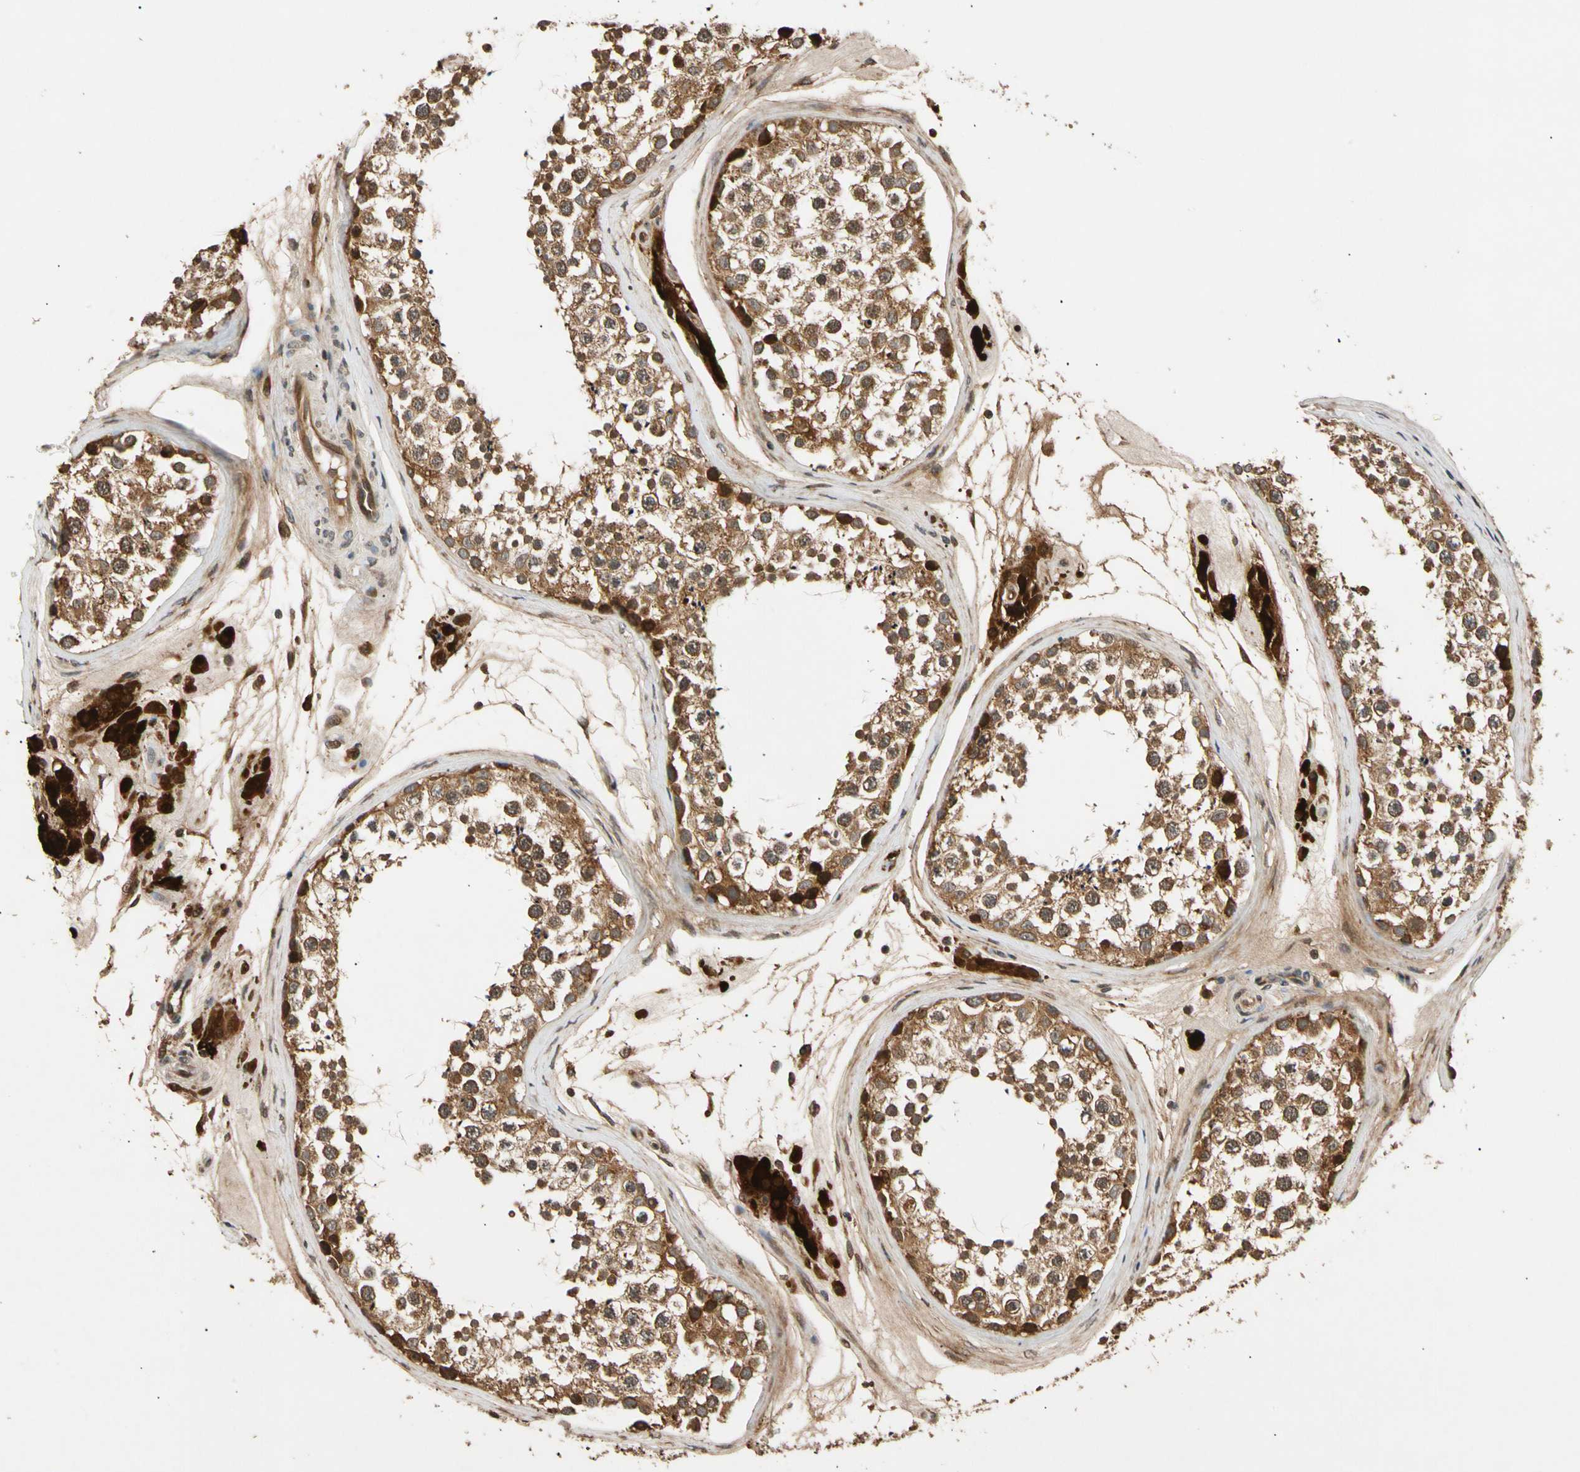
{"staining": {"intensity": "strong", "quantity": ">75%", "location": "cytoplasmic/membranous"}, "tissue": "testis", "cell_type": "Cells in seminiferous ducts", "image_type": "normal", "snomed": [{"axis": "morphology", "description": "Normal tissue, NOS"}, {"axis": "topography", "description": "Testis"}], "caption": "An IHC micrograph of unremarkable tissue is shown. Protein staining in brown shows strong cytoplasmic/membranous positivity in testis within cells in seminiferous ducts. Using DAB (3,3'-diaminobenzidine) (brown) and hematoxylin (blue) stains, captured at high magnification using brightfield microscopy.", "gene": "MRPS22", "patient": {"sex": "male", "age": 46}}